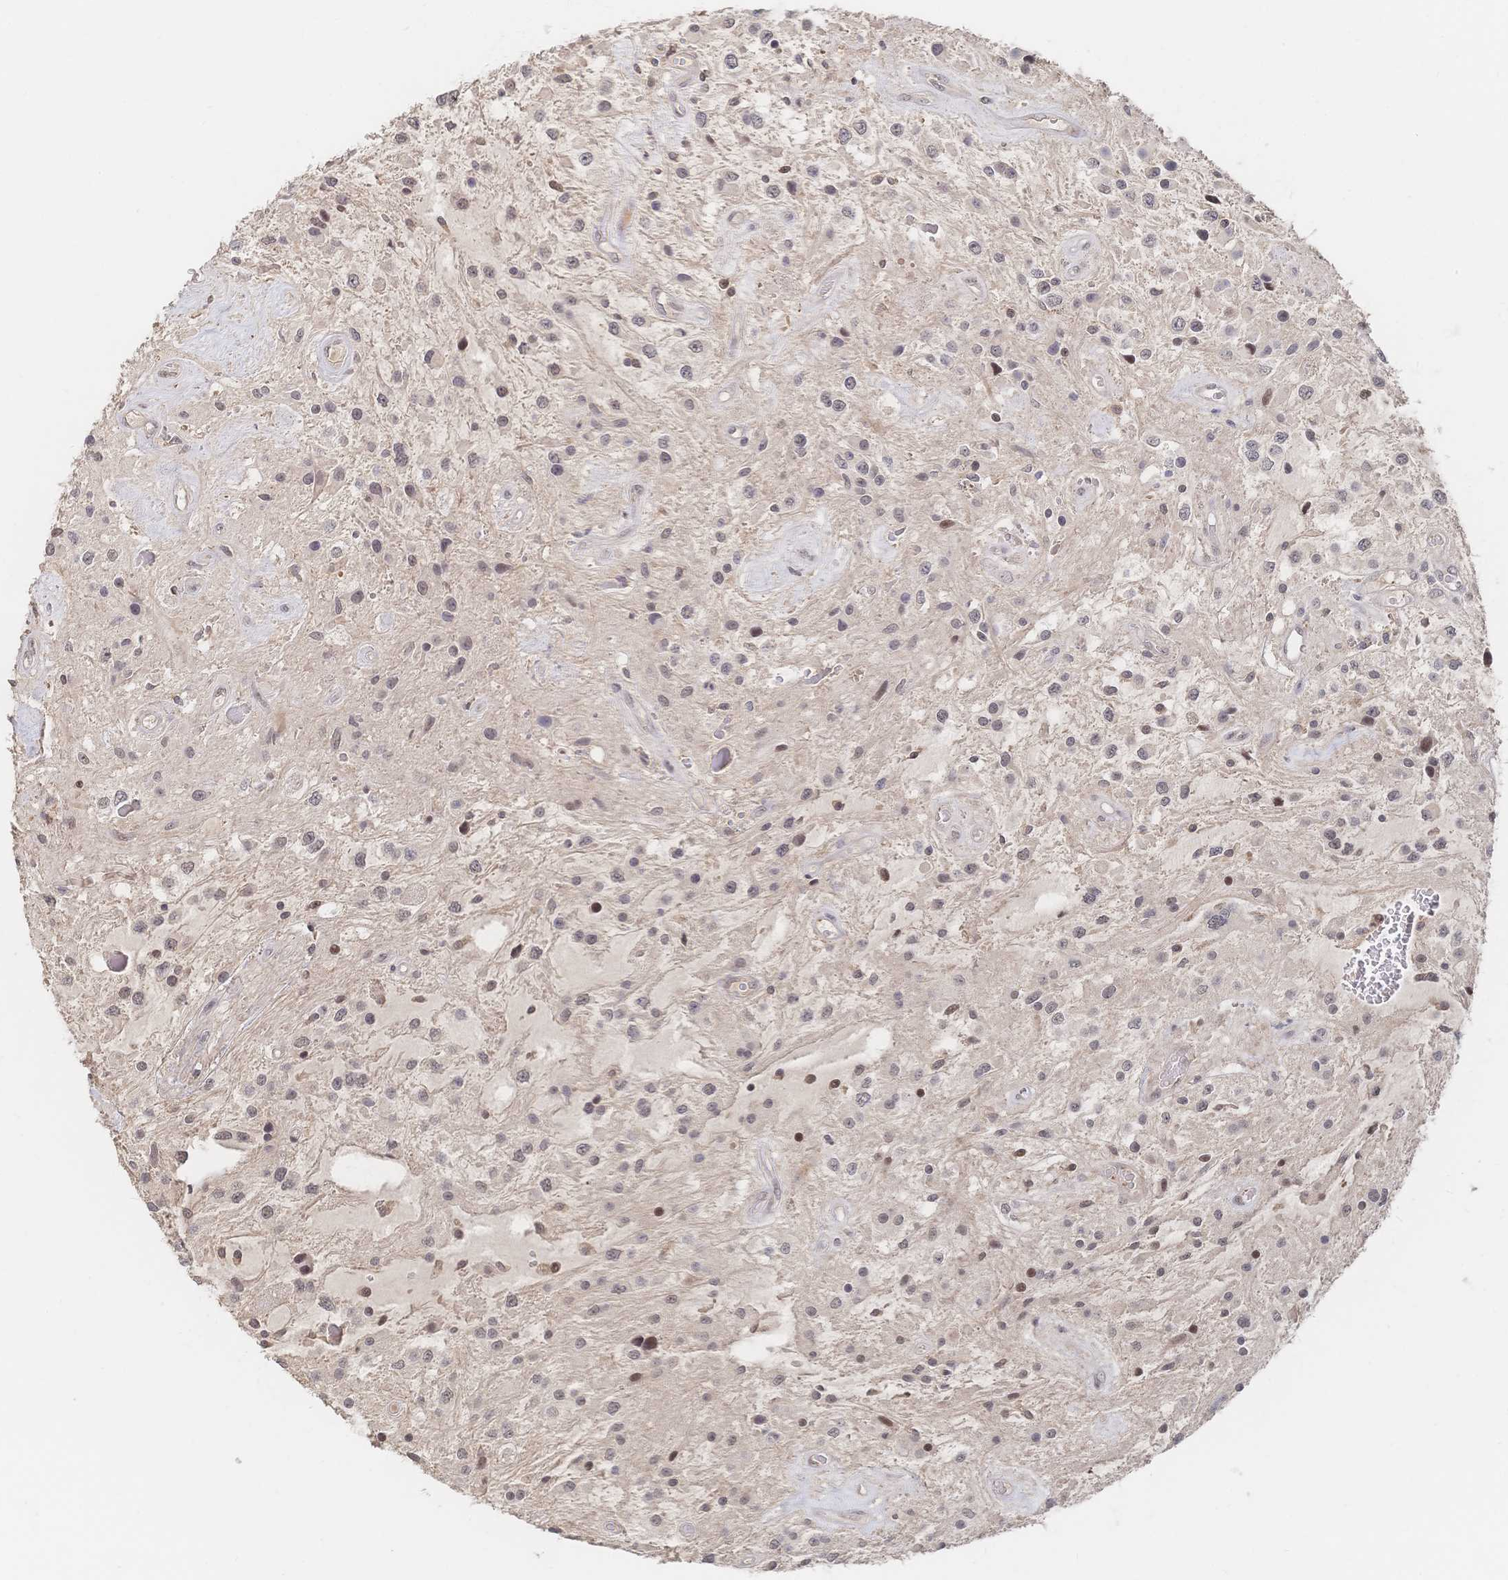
{"staining": {"intensity": "weak", "quantity": "<25%", "location": "nuclear"}, "tissue": "glioma", "cell_type": "Tumor cells", "image_type": "cancer", "snomed": [{"axis": "morphology", "description": "Glioma, malignant, Low grade"}, {"axis": "topography", "description": "Cerebellum"}], "caption": "Immunohistochemical staining of malignant glioma (low-grade) shows no significant expression in tumor cells.", "gene": "LRP5", "patient": {"sex": "female", "age": 14}}